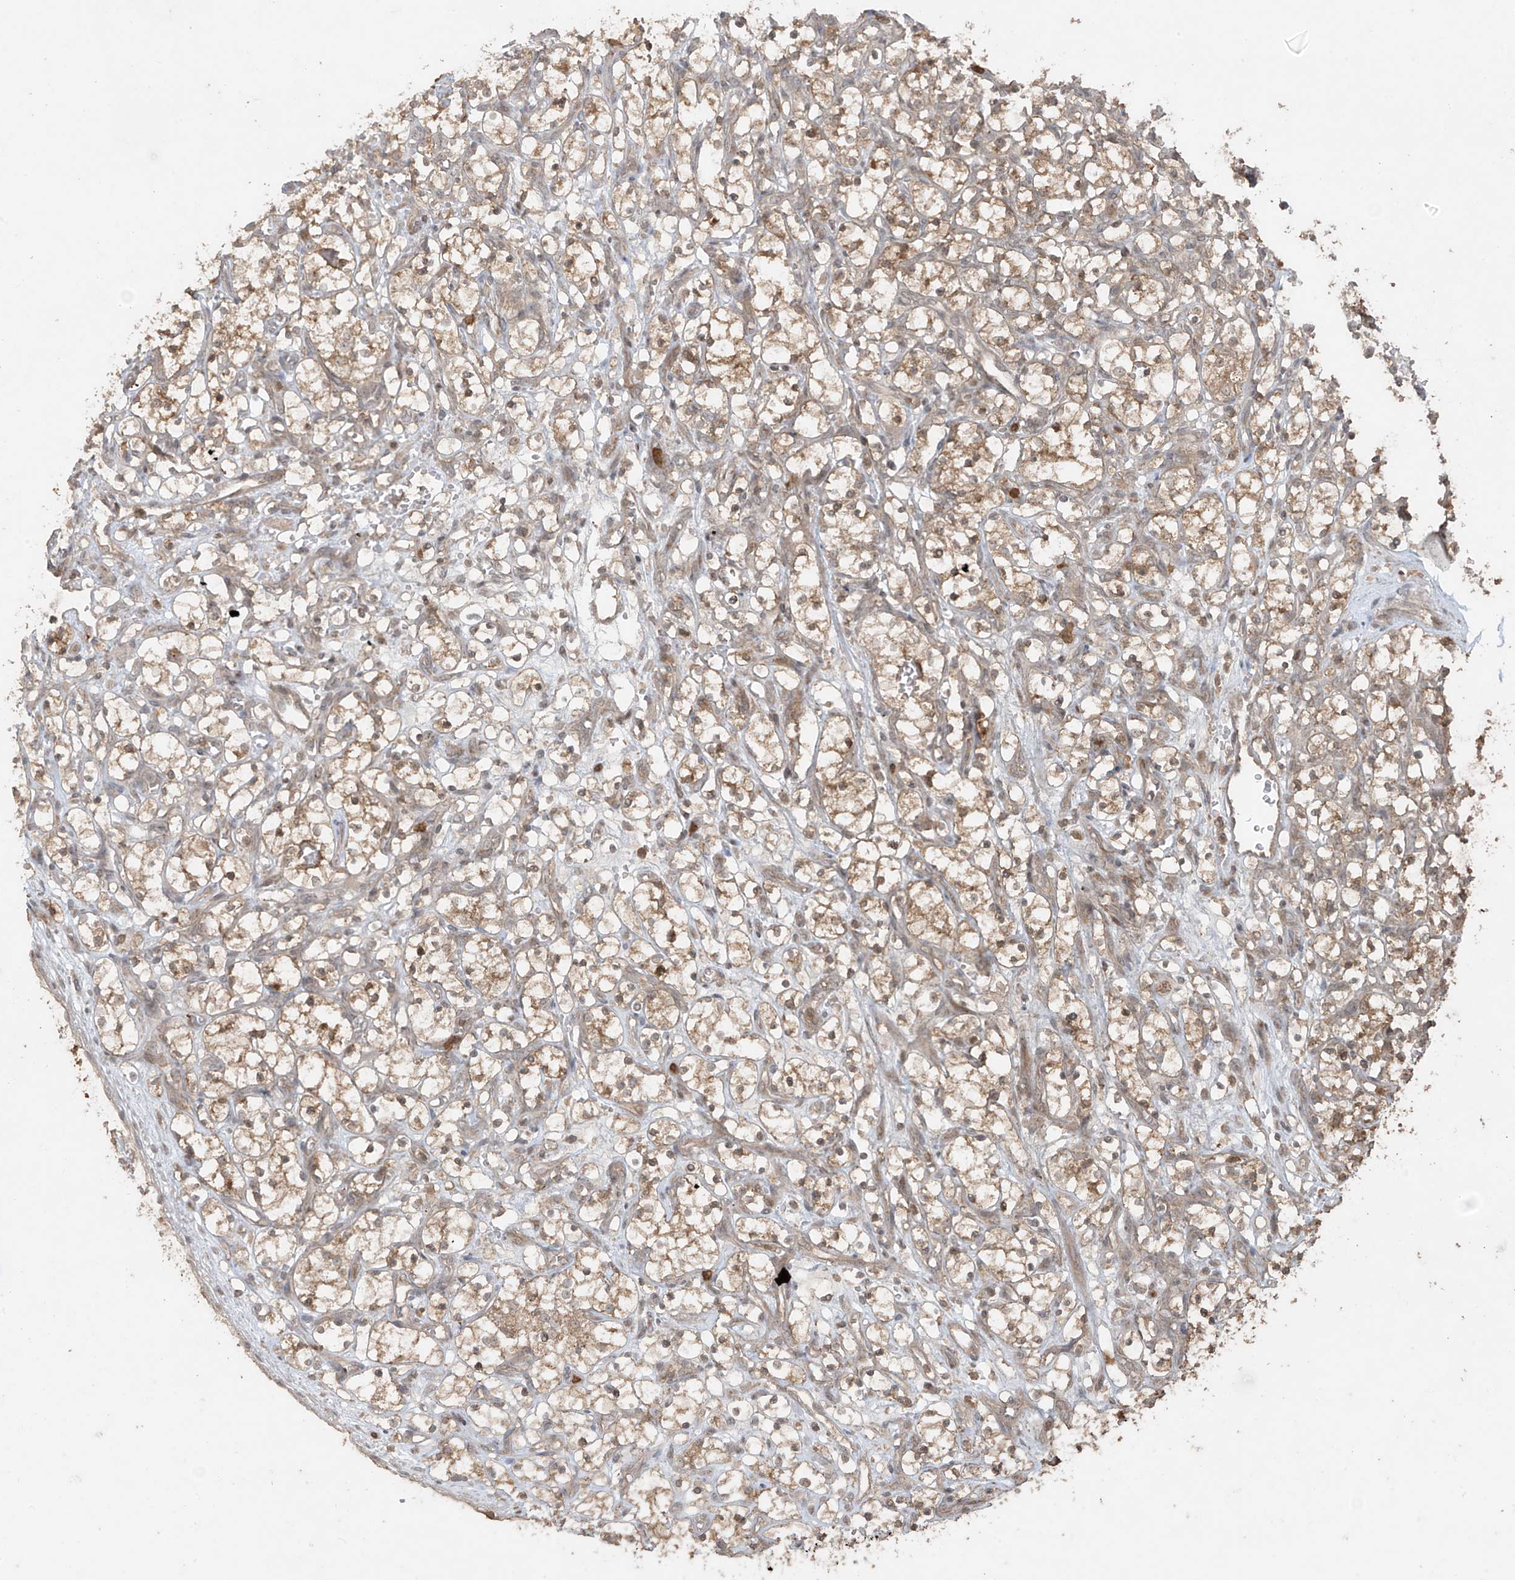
{"staining": {"intensity": "moderate", "quantity": "25%-75%", "location": "cytoplasmic/membranous"}, "tissue": "renal cancer", "cell_type": "Tumor cells", "image_type": "cancer", "snomed": [{"axis": "morphology", "description": "Adenocarcinoma, NOS"}, {"axis": "topography", "description": "Kidney"}], "caption": "Immunohistochemistry histopathology image of neoplastic tissue: renal cancer (adenocarcinoma) stained using IHC shows medium levels of moderate protein expression localized specifically in the cytoplasmic/membranous of tumor cells, appearing as a cytoplasmic/membranous brown color.", "gene": "PGPEP1", "patient": {"sex": "female", "age": 69}}